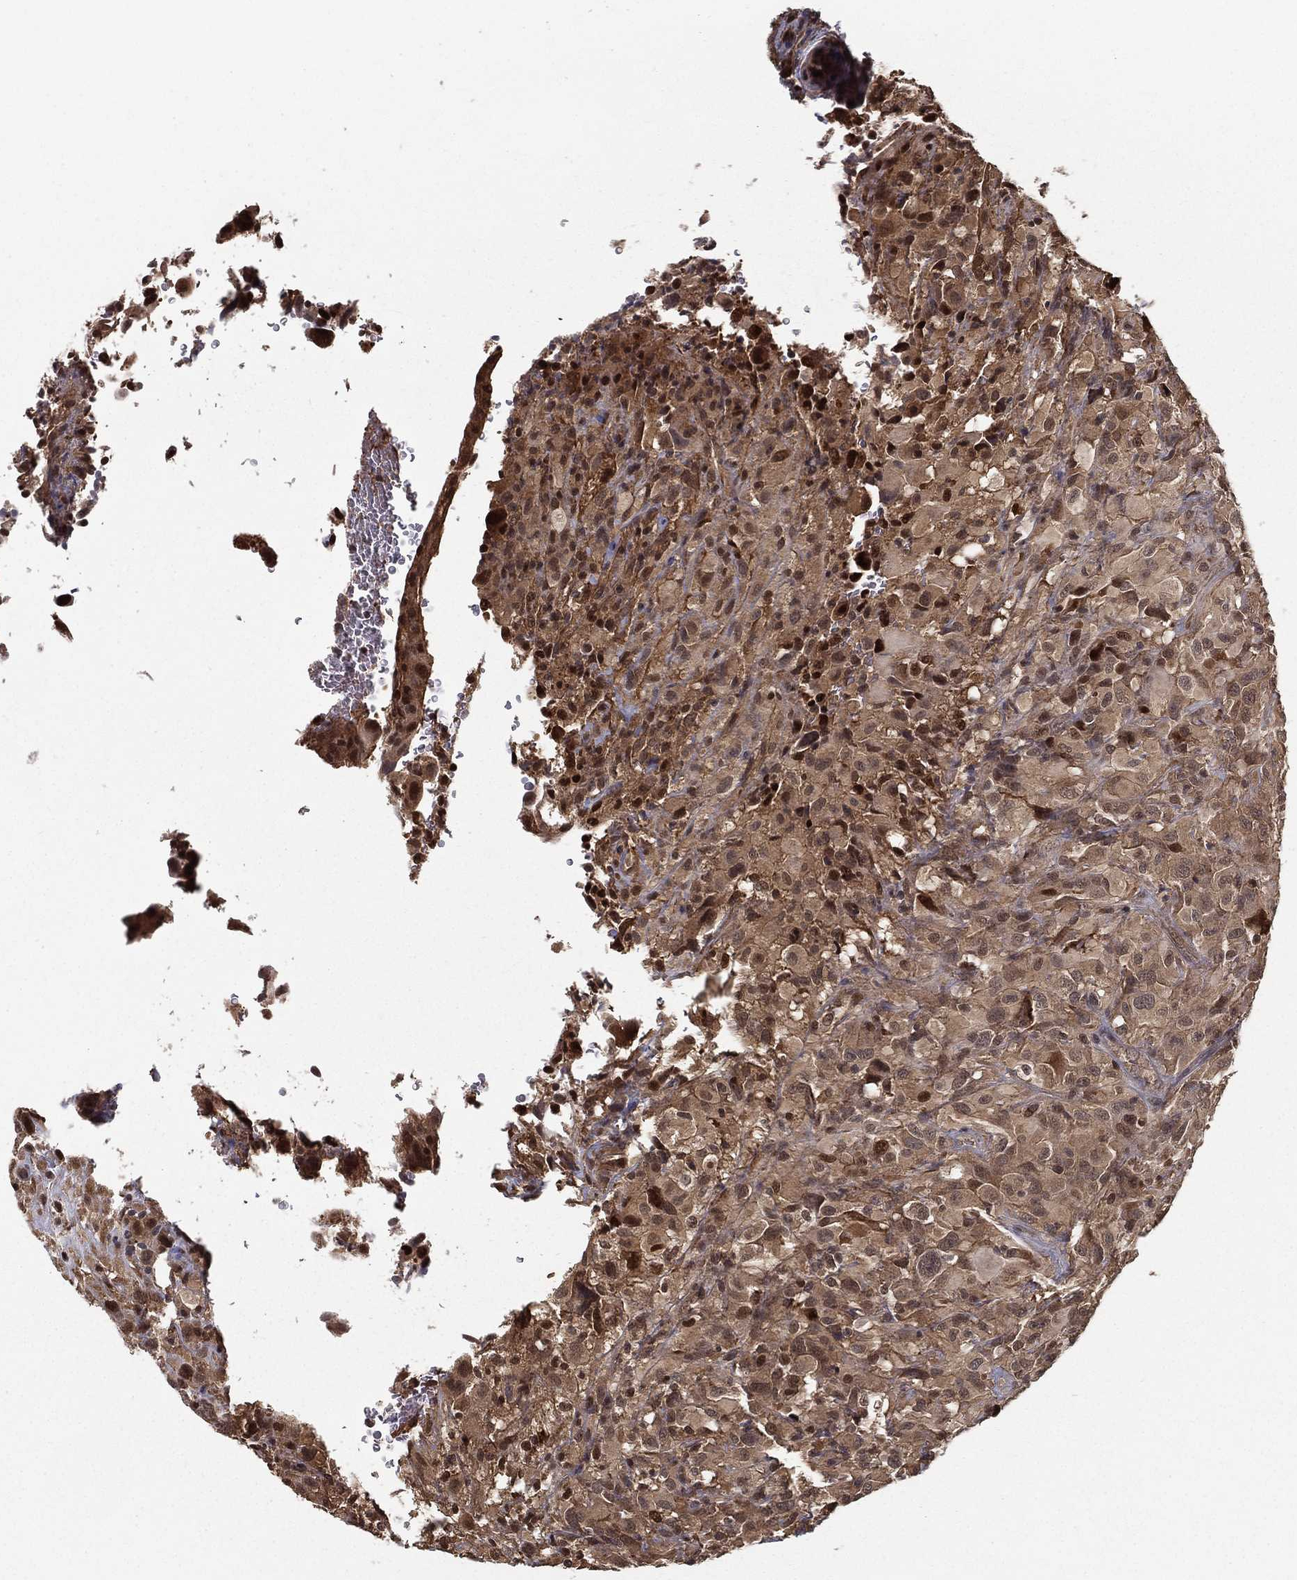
{"staining": {"intensity": "strong", "quantity": "<25%", "location": "cytoplasmic/membranous,nuclear"}, "tissue": "glioma", "cell_type": "Tumor cells", "image_type": "cancer", "snomed": [{"axis": "morphology", "description": "Glioma, malignant, High grade"}, {"axis": "topography", "description": "Cerebral cortex"}], "caption": "Immunohistochemistry (DAB) staining of human glioma reveals strong cytoplasmic/membranous and nuclear protein staining in about <25% of tumor cells.", "gene": "SLC6A6", "patient": {"sex": "male", "age": 35}}